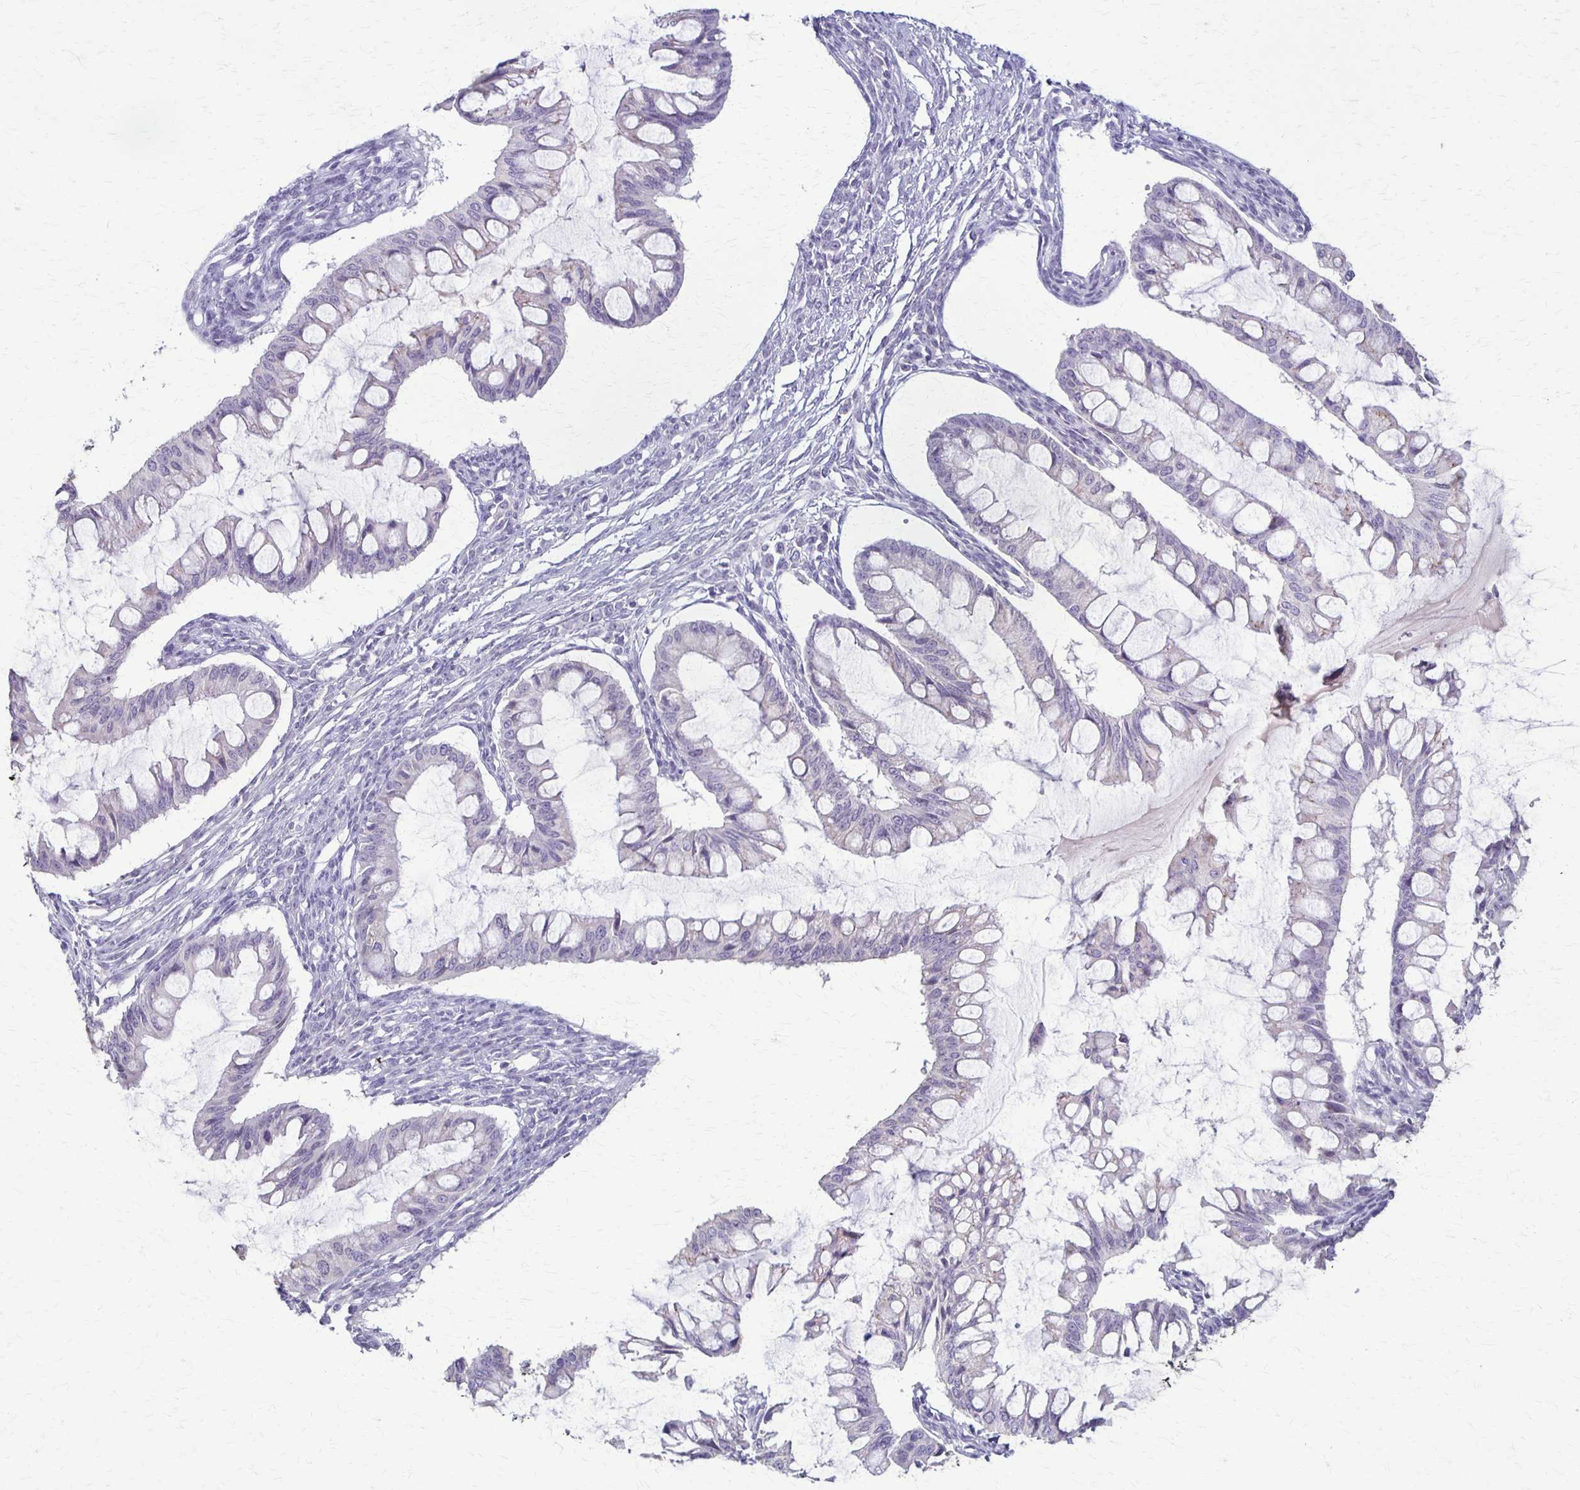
{"staining": {"intensity": "negative", "quantity": "none", "location": "none"}, "tissue": "ovarian cancer", "cell_type": "Tumor cells", "image_type": "cancer", "snomed": [{"axis": "morphology", "description": "Cystadenocarcinoma, mucinous, NOS"}, {"axis": "topography", "description": "Ovary"}], "caption": "High magnification brightfield microscopy of ovarian mucinous cystadenocarcinoma stained with DAB (brown) and counterstained with hematoxylin (blue): tumor cells show no significant staining. (DAB (3,3'-diaminobenzidine) immunohistochemistry (IHC) with hematoxylin counter stain).", "gene": "SLC35E2B", "patient": {"sex": "female", "age": 73}}